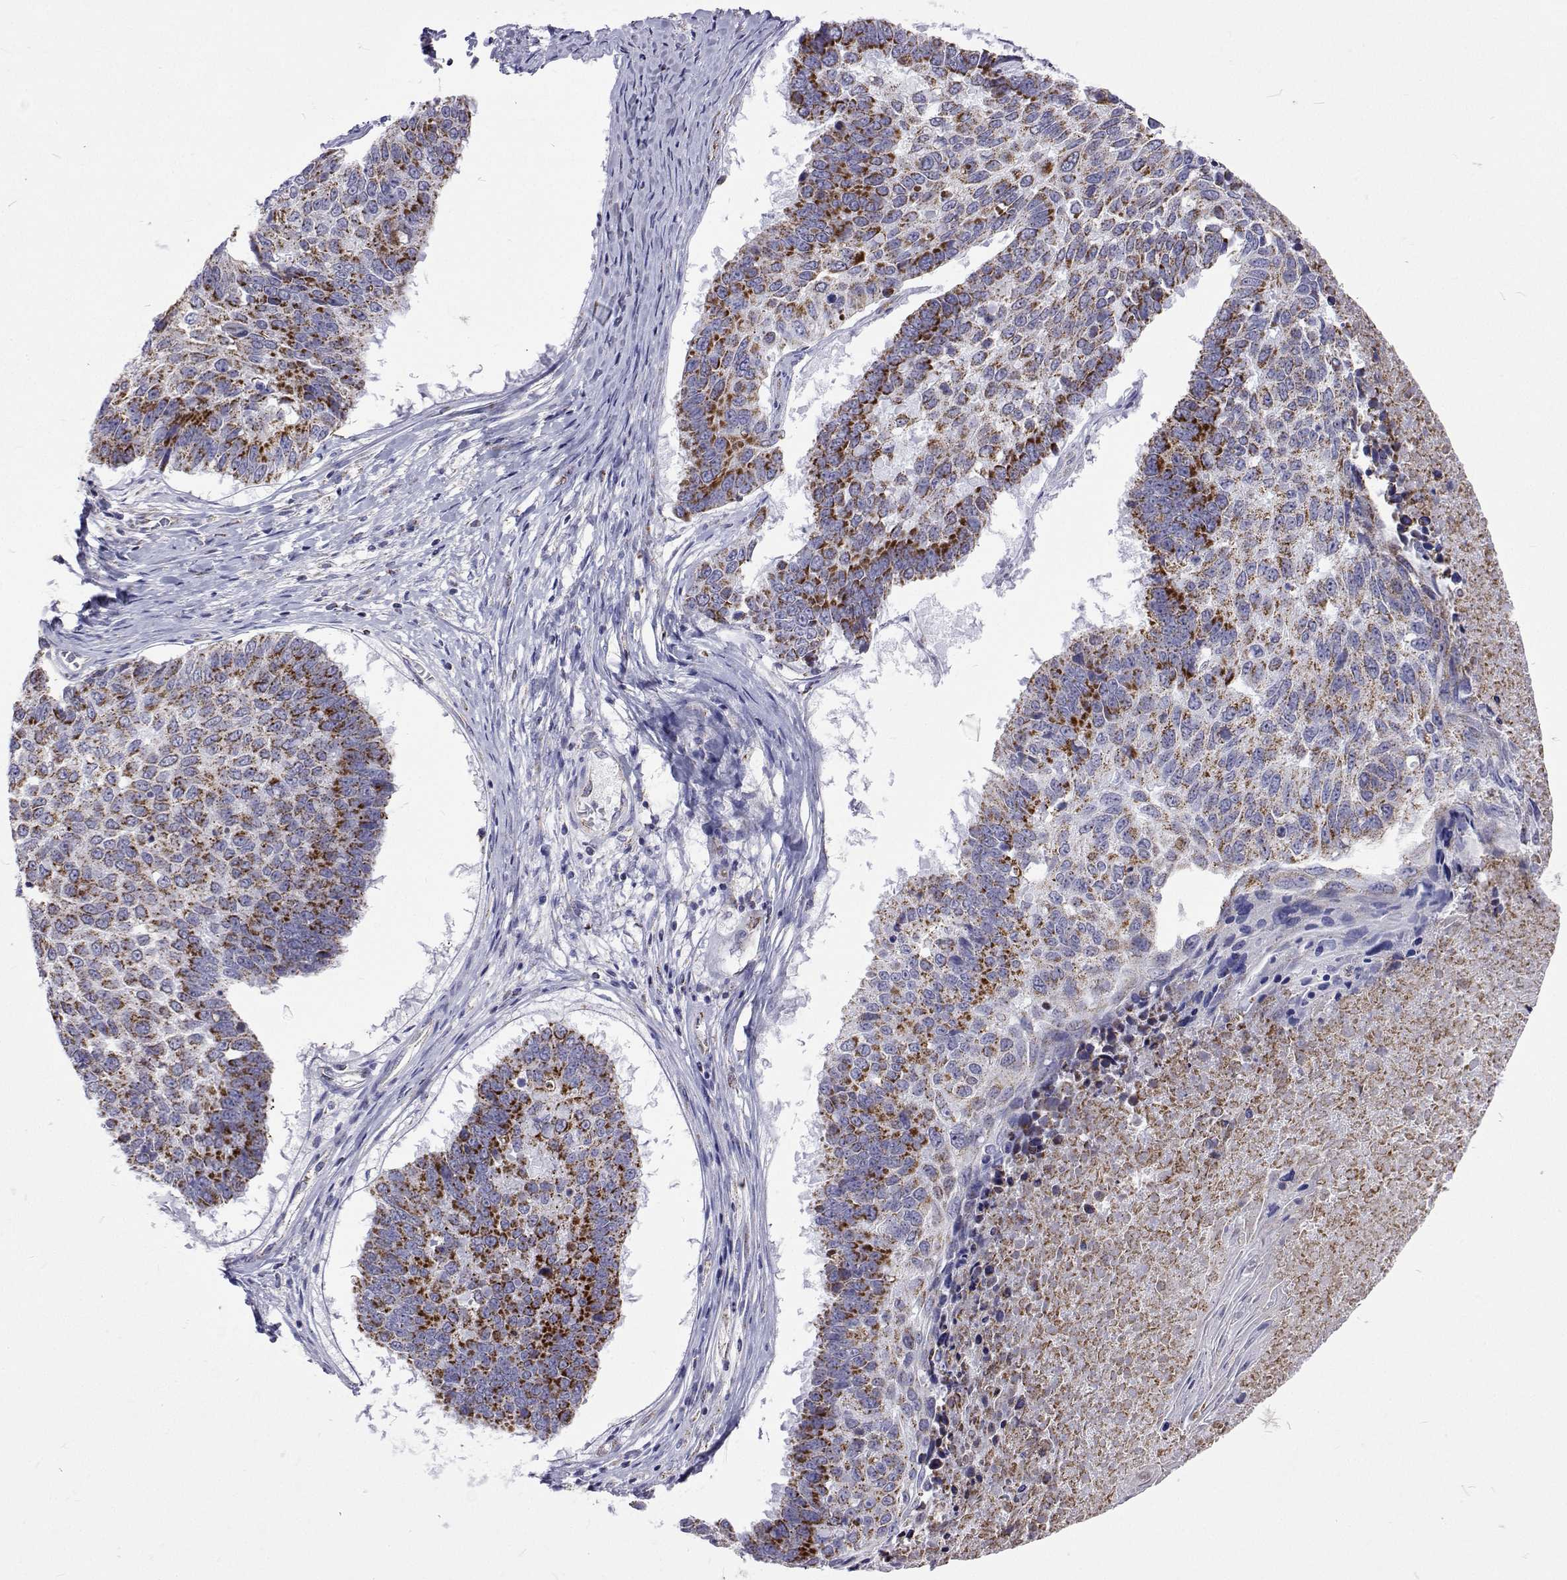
{"staining": {"intensity": "strong", "quantity": "25%-75%", "location": "cytoplasmic/membranous"}, "tissue": "lung cancer", "cell_type": "Tumor cells", "image_type": "cancer", "snomed": [{"axis": "morphology", "description": "Squamous cell carcinoma, NOS"}, {"axis": "topography", "description": "Lung"}], "caption": "Squamous cell carcinoma (lung) stained for a protein (brown) demonstrates strong cytoplasmic/membranous positive positivity in approximately 25%-75% of tumor cells.", "gene": "MCCC2", "patient": {"sex": "male", "age": 73}}